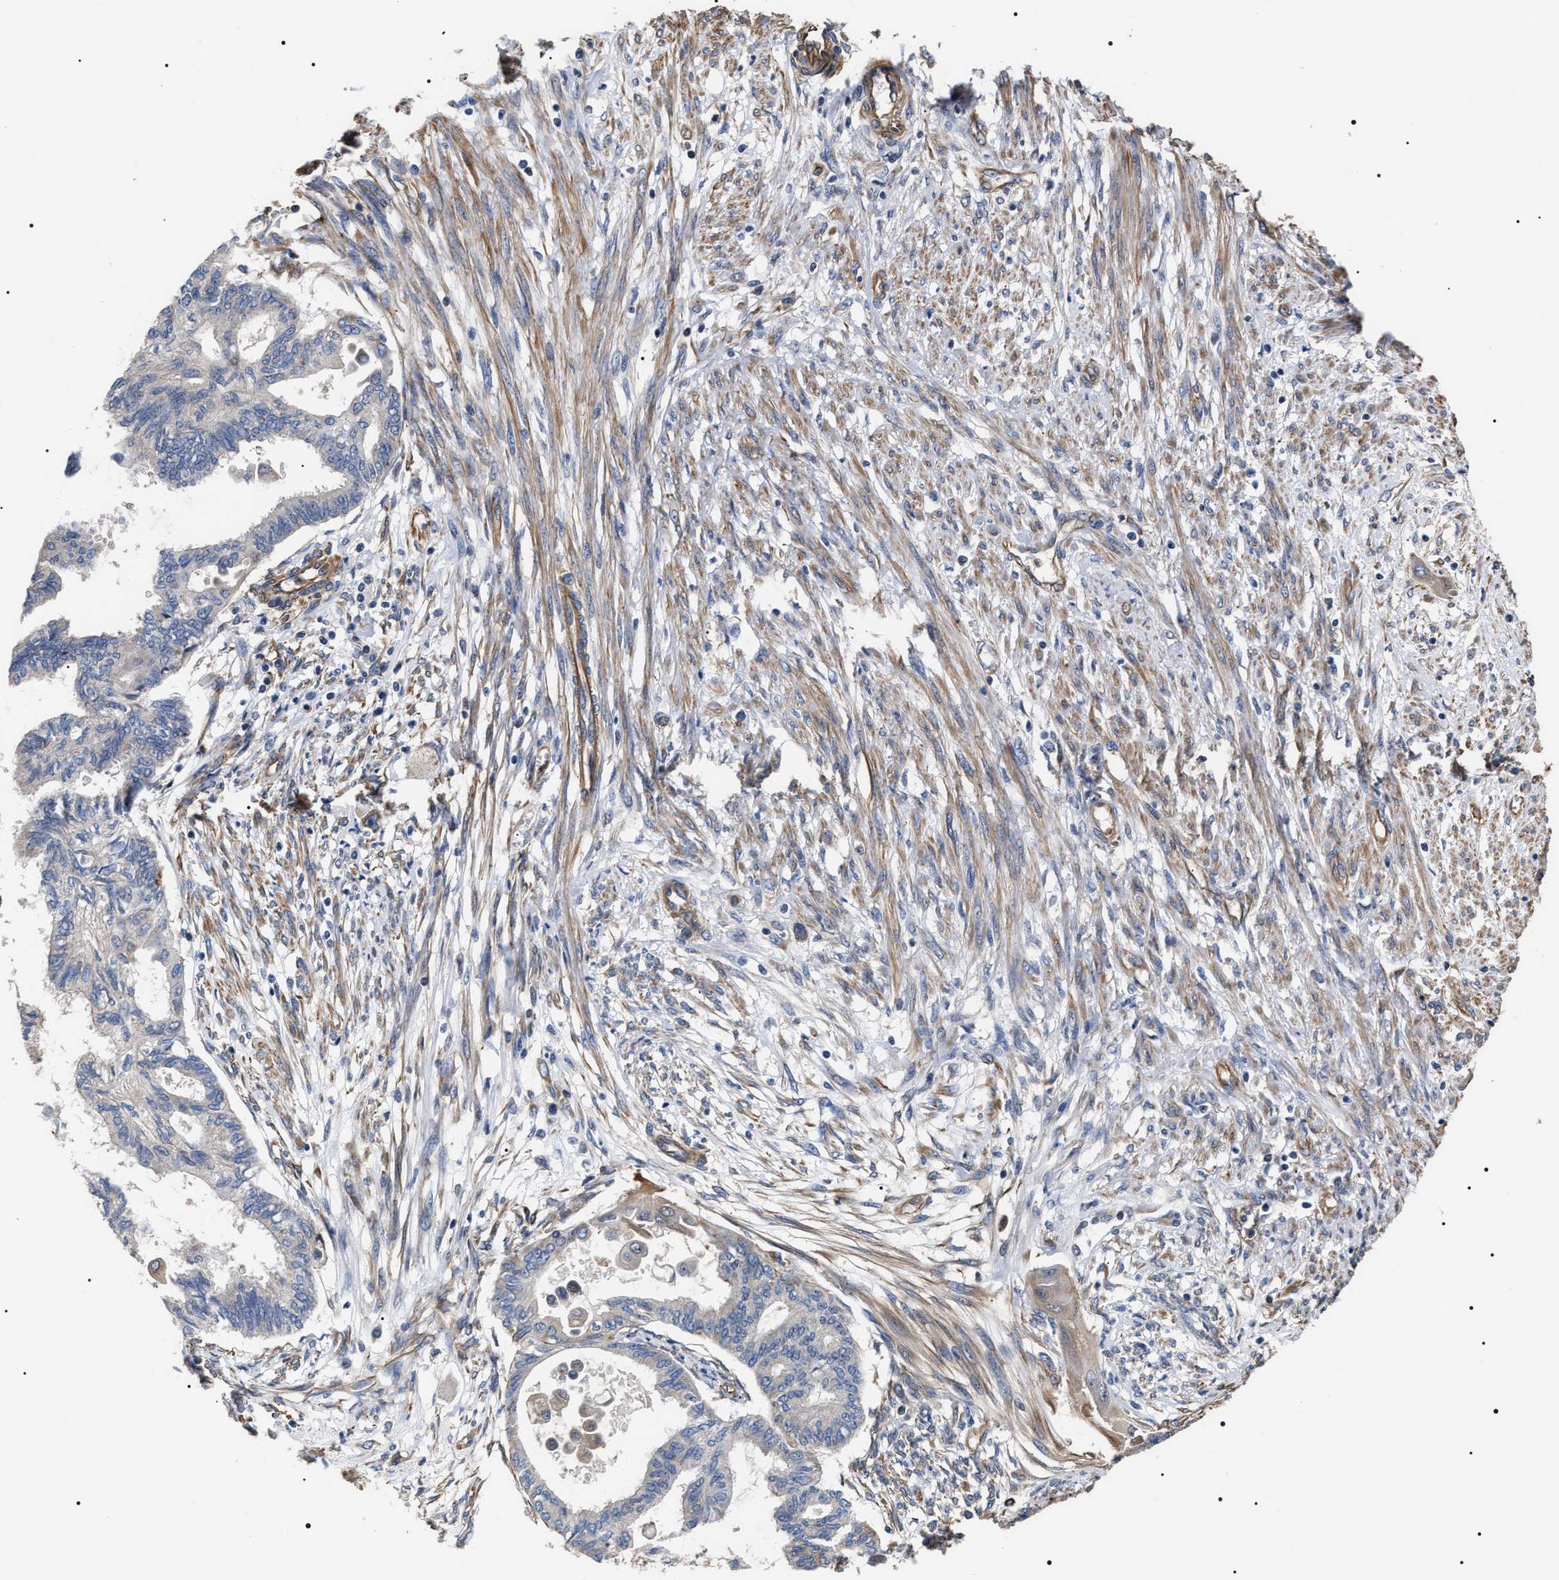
{"staining": {"intensity": "negative", "quantity": "none", "location": "none"}, "tissue": "cervical cancer", "cell_type": "Tumor cells", "image_type": "cancer", "snomed": [{"axis": "morphology", "description": "Normal tissue, NOS"}, {"axis": "morphology", "description": "Adenocarcinoma, NOS"}, {"axis": "topography", "description": "Cervix"}, {"axis": "topography", "description": "Endometrium"}], "caption": "This is an immunohistochemistry photomicrograph of human cervical adenocarcinoma. There is no positivity in tumor cells.", "gene": "TSPAN33", "patient": {"sex": "female", "age": 86}}